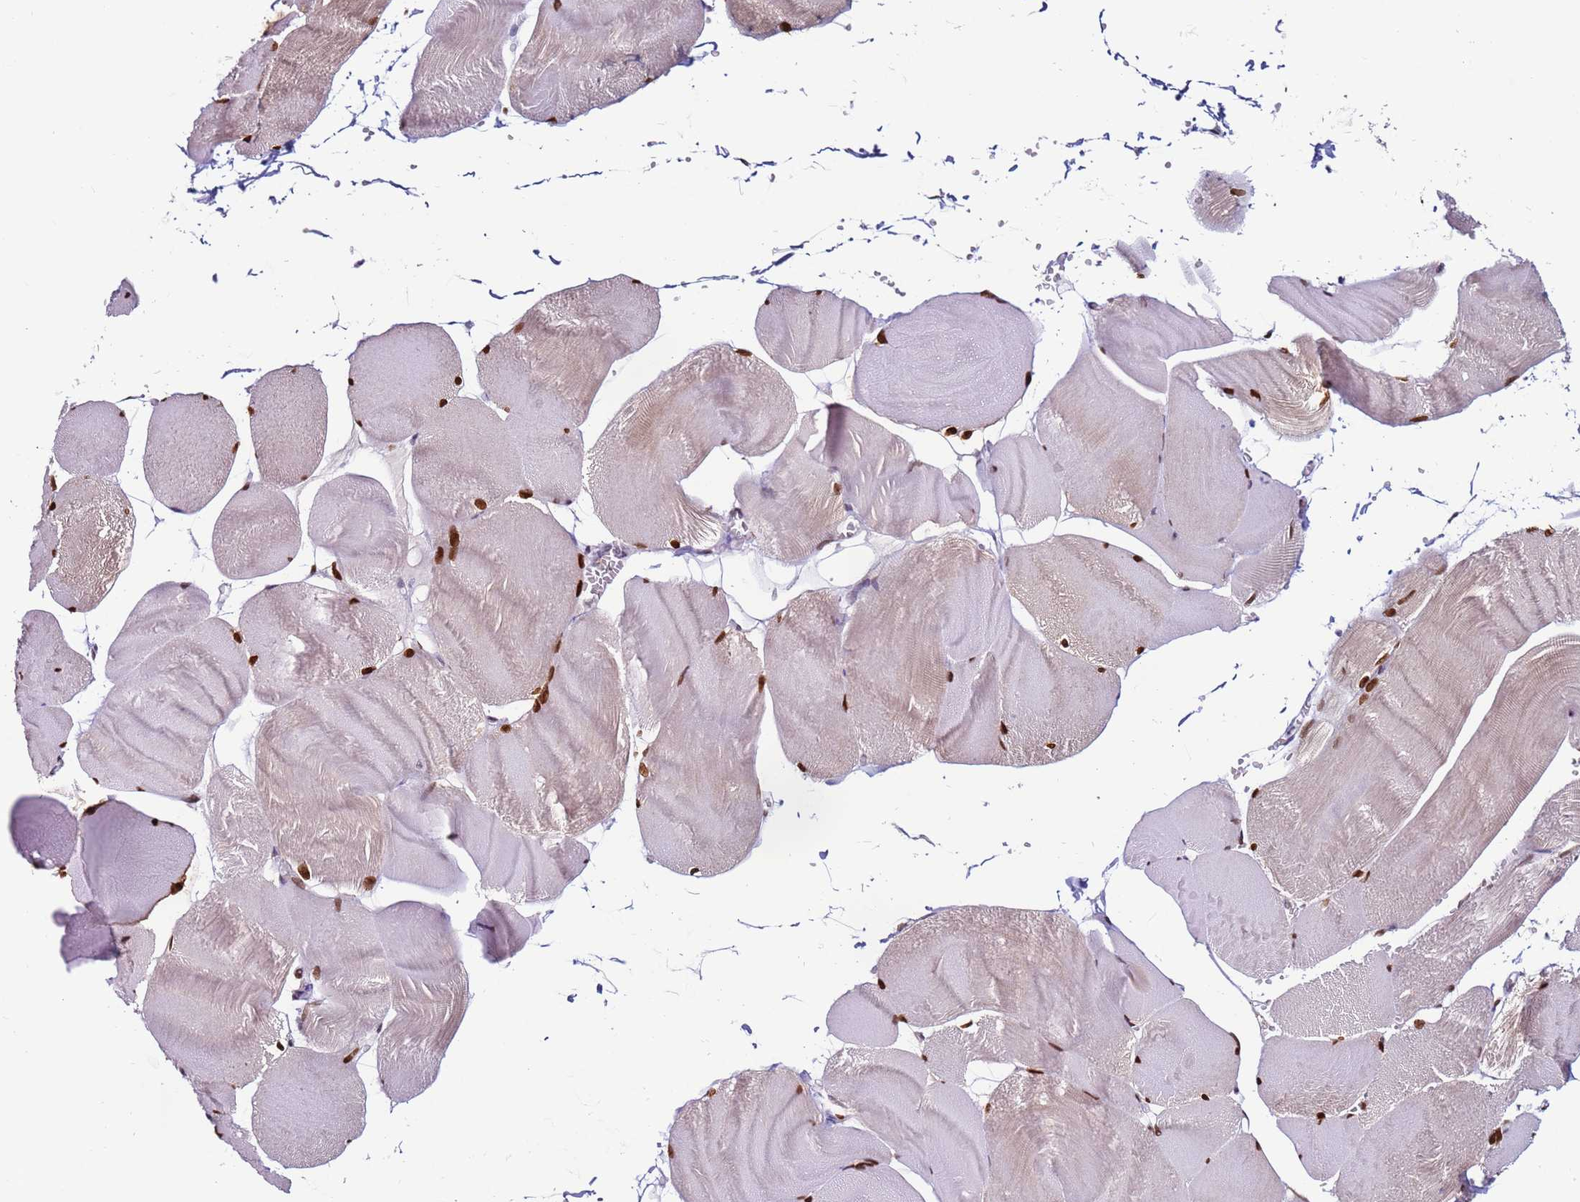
{"staining": {"intensity": "strong", "quantity": ">75%", "location": "nuclear"}, "tissue": "skeletal muscle", "cell_type": "Myocytes", "image_type": "normal", "snomed": [{"axis": "morphology", "description": "Normal tissue, NOS"}, {"axis": "morphology", "description": "Basal cell carcinoma"}, {"axis": "topography", "description": "Skeletal muscle"}], "caption": "A micrograph of skeletal muscle stained for a protein demonstrates strong nuclear brown staining in myocytes. Ihc stains the protein of interest in brown and the nuclei are stained blue.", "gene": "KPNA4", "patient": {"sex": "female", "age": 64}}